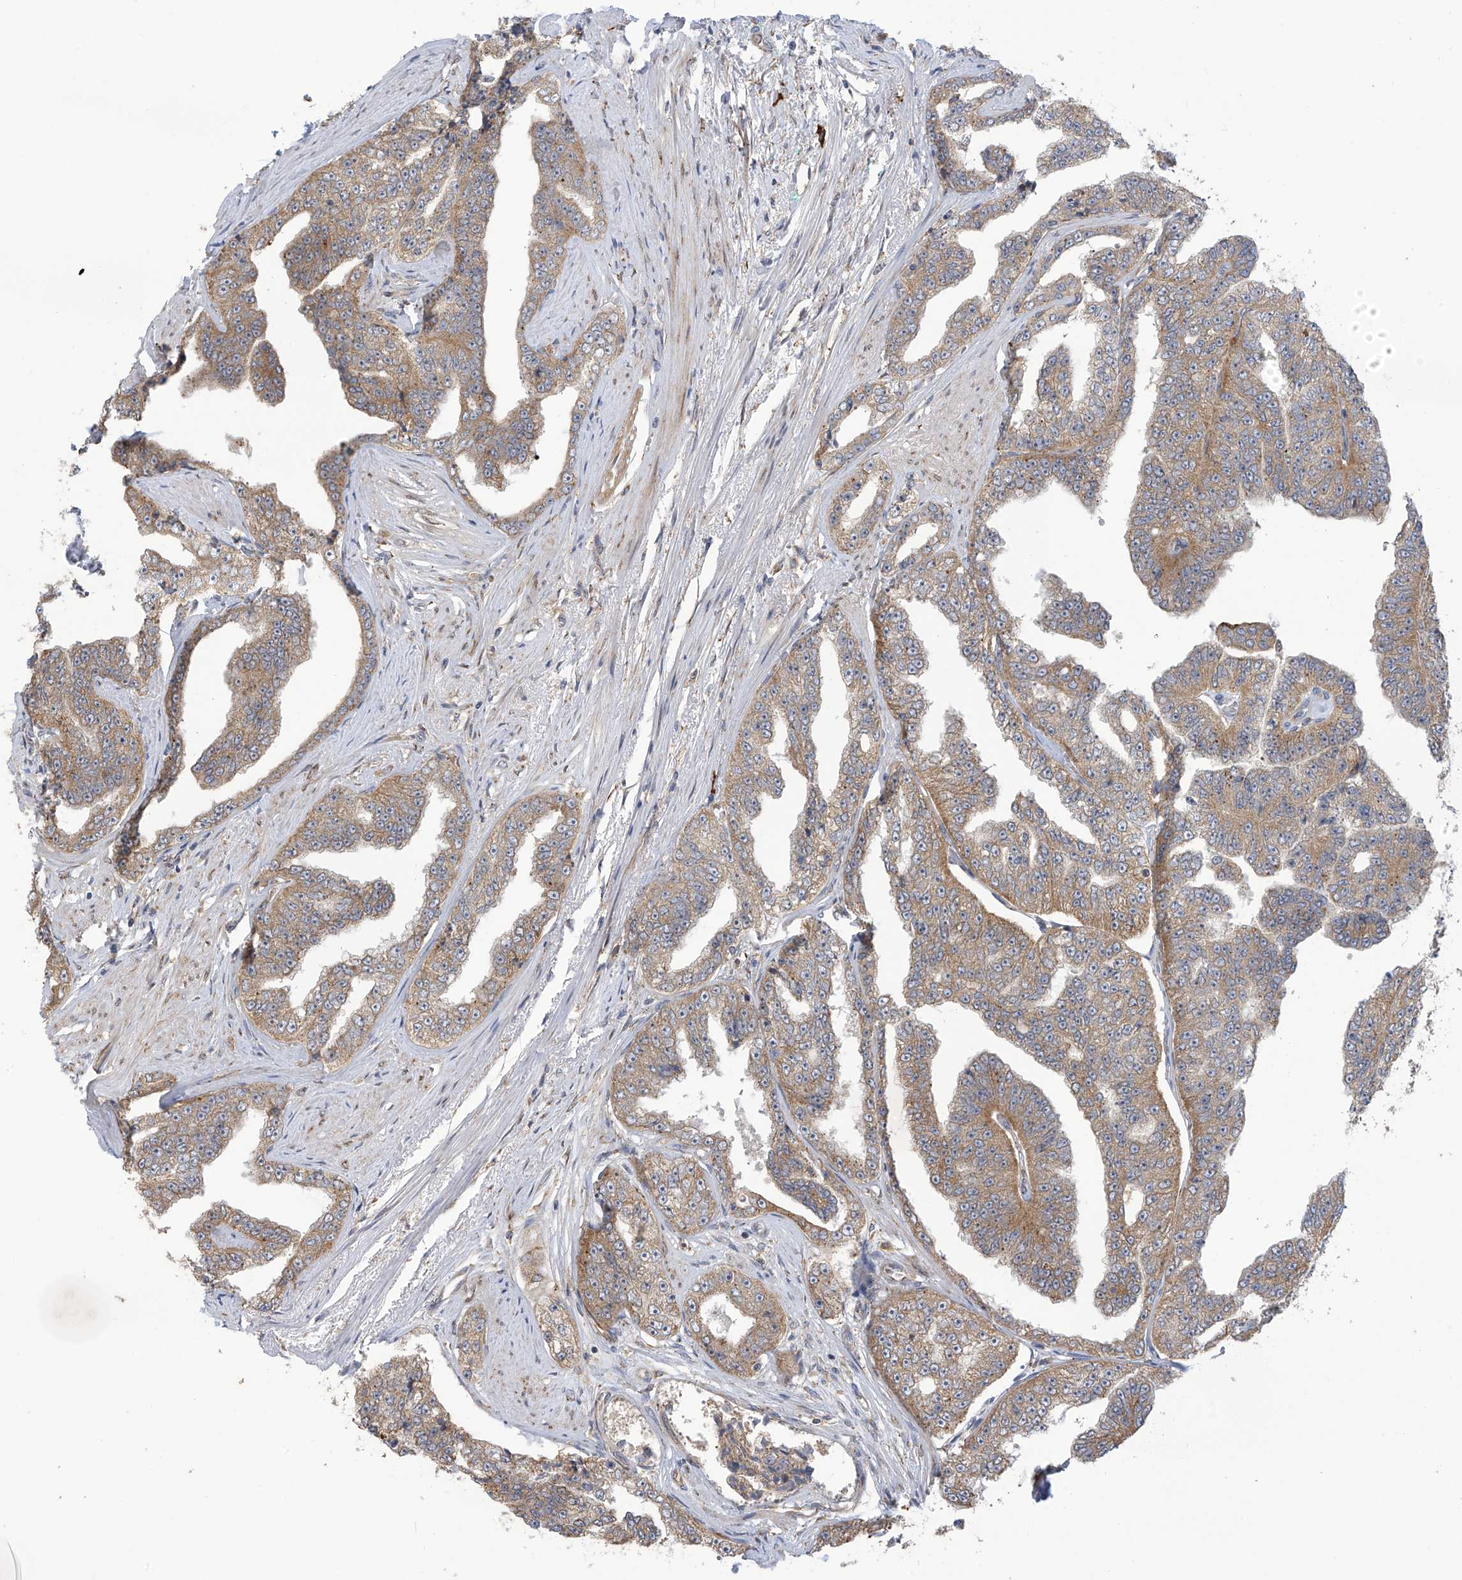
{"staining": {"intensity": "moderate", "quantity": "<25%", "location": "cytoplasmic/membranous"}, "tissue": "prostate cancer", "cell_type": "Tumor cells", "image_type": "cancer", "snomed": [{"axis": "morphology", "description": "Adenocarcinoma, High grade"}, {"axis": "topography", "description": "Prostate"}], "caption": "The image reveals staining of prostate cancer, revealing moderate cytoplasmic/membranous protein staining (brown color) within tumor cells. (DAB (3,3'-diaminobenzidine) IHC with brightfield microscopy, high magnification).", "gene": "KIAA1522", "patient": {"sex": "male", "age": 71}}